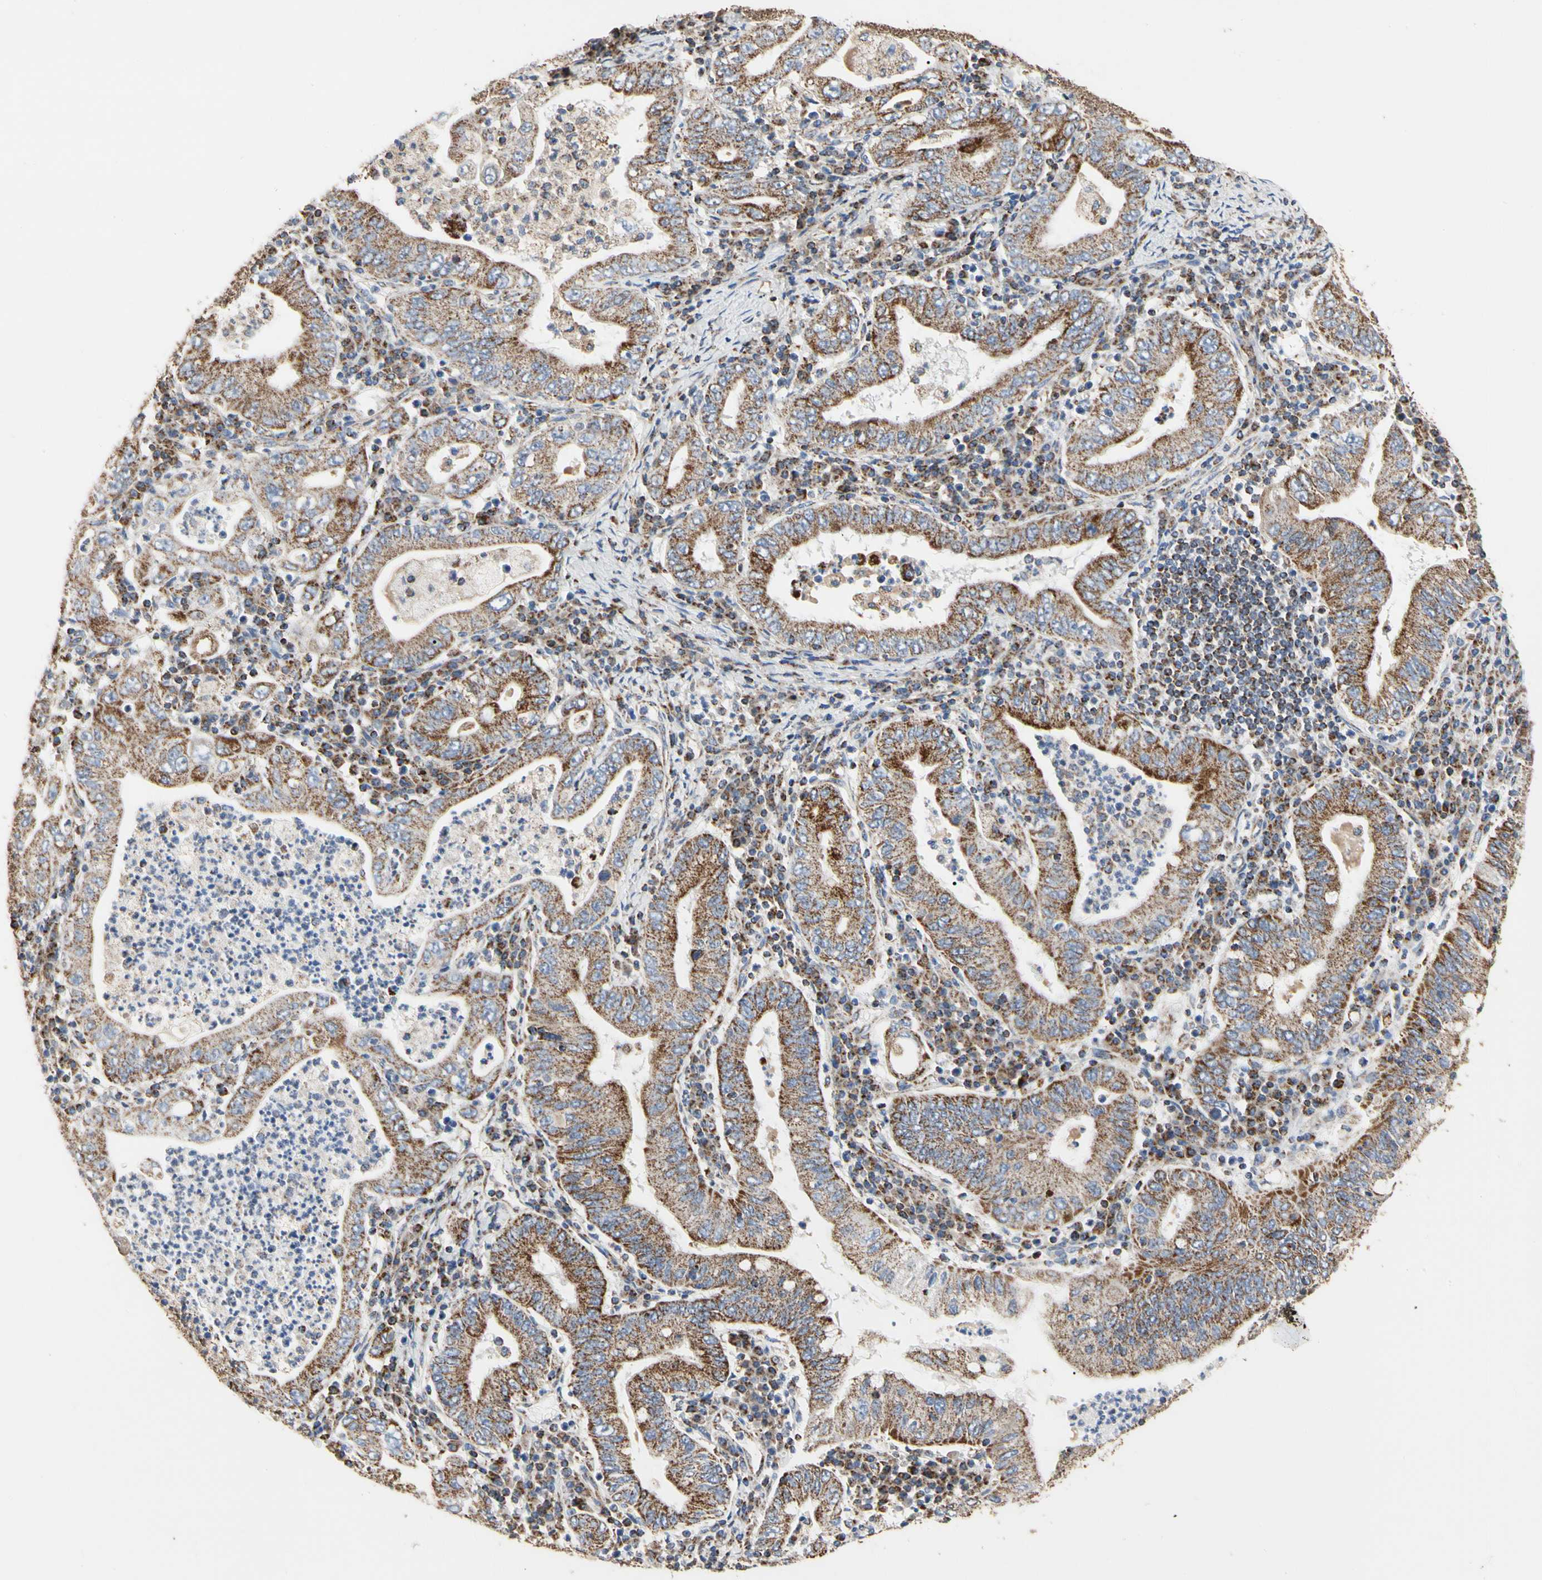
{"staining": {"intensity": "moderate", "quantity": "25%-75%", "location": "cytoplasmic/membranous"}, "tissue": "stomach cancer", "cell_type": "Tumor cells", "image_type": "cancer", "snomed": [{"axis": "morphology", "description": "Normal tissue, NOS"}, {"axis": "morphology", "description": "Adenocarcinoma, NOS"}, {"axis": "topography", "description": "Esophagus"}, {"axis": "topography", "description": "Stomach, upper"}, {"axis": "topography", "description": "Peripheral nerve tissue"}], "caption": "Human stomach cancer (adenocarcinoma) stained for a protein (brown) exhibits moderate cytoplasmic/membranous positive staining in about 25%-75% of tumor cells.", "gene": "TUBA1A", "patient": {"sex": "male", "age": 62}}